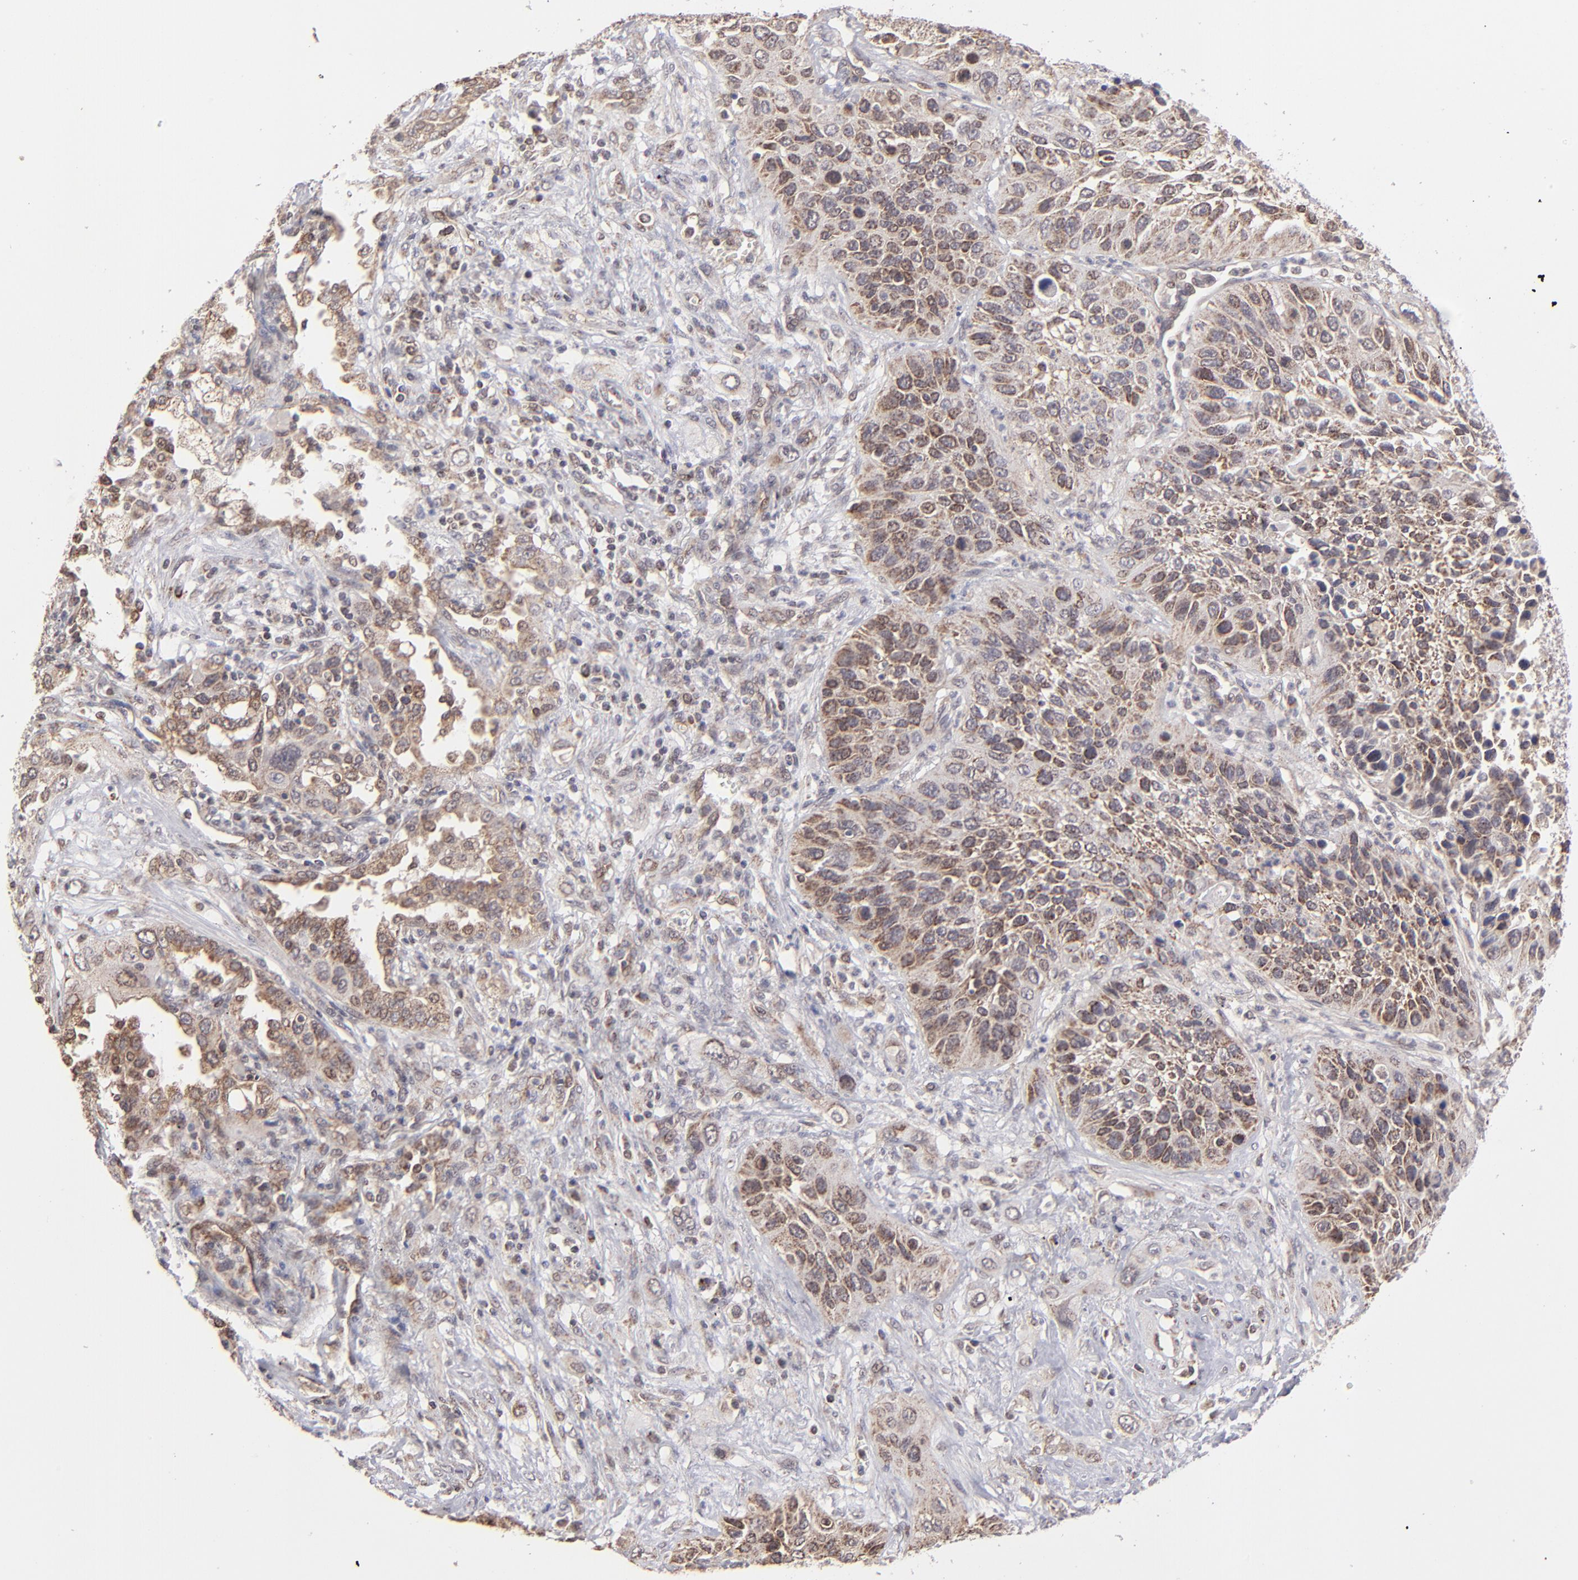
{"staining": {"intensity": "moderate", "quantity": "25%-75%", "location": "cytoplasmic/membranous"}, "tissue": "lung cancer", "cell_type": "Tumor cells", "image_type": "cancer", "snomed": [{"axis": "morphology", "description": "Squamous cell carcinoma, NOS"}, {"axis": "topography", "description": "Lung"}], "caption": "Approximately 25%-75% of tumor cells in human lung cancer (squamous cell carcinoma) show moderate cytoplasmic/membranous protein expression as visualized by brown immunohistochemical staining.", "gene": "SLC15A1", "patient": {"sex": "female", "age": 76}}